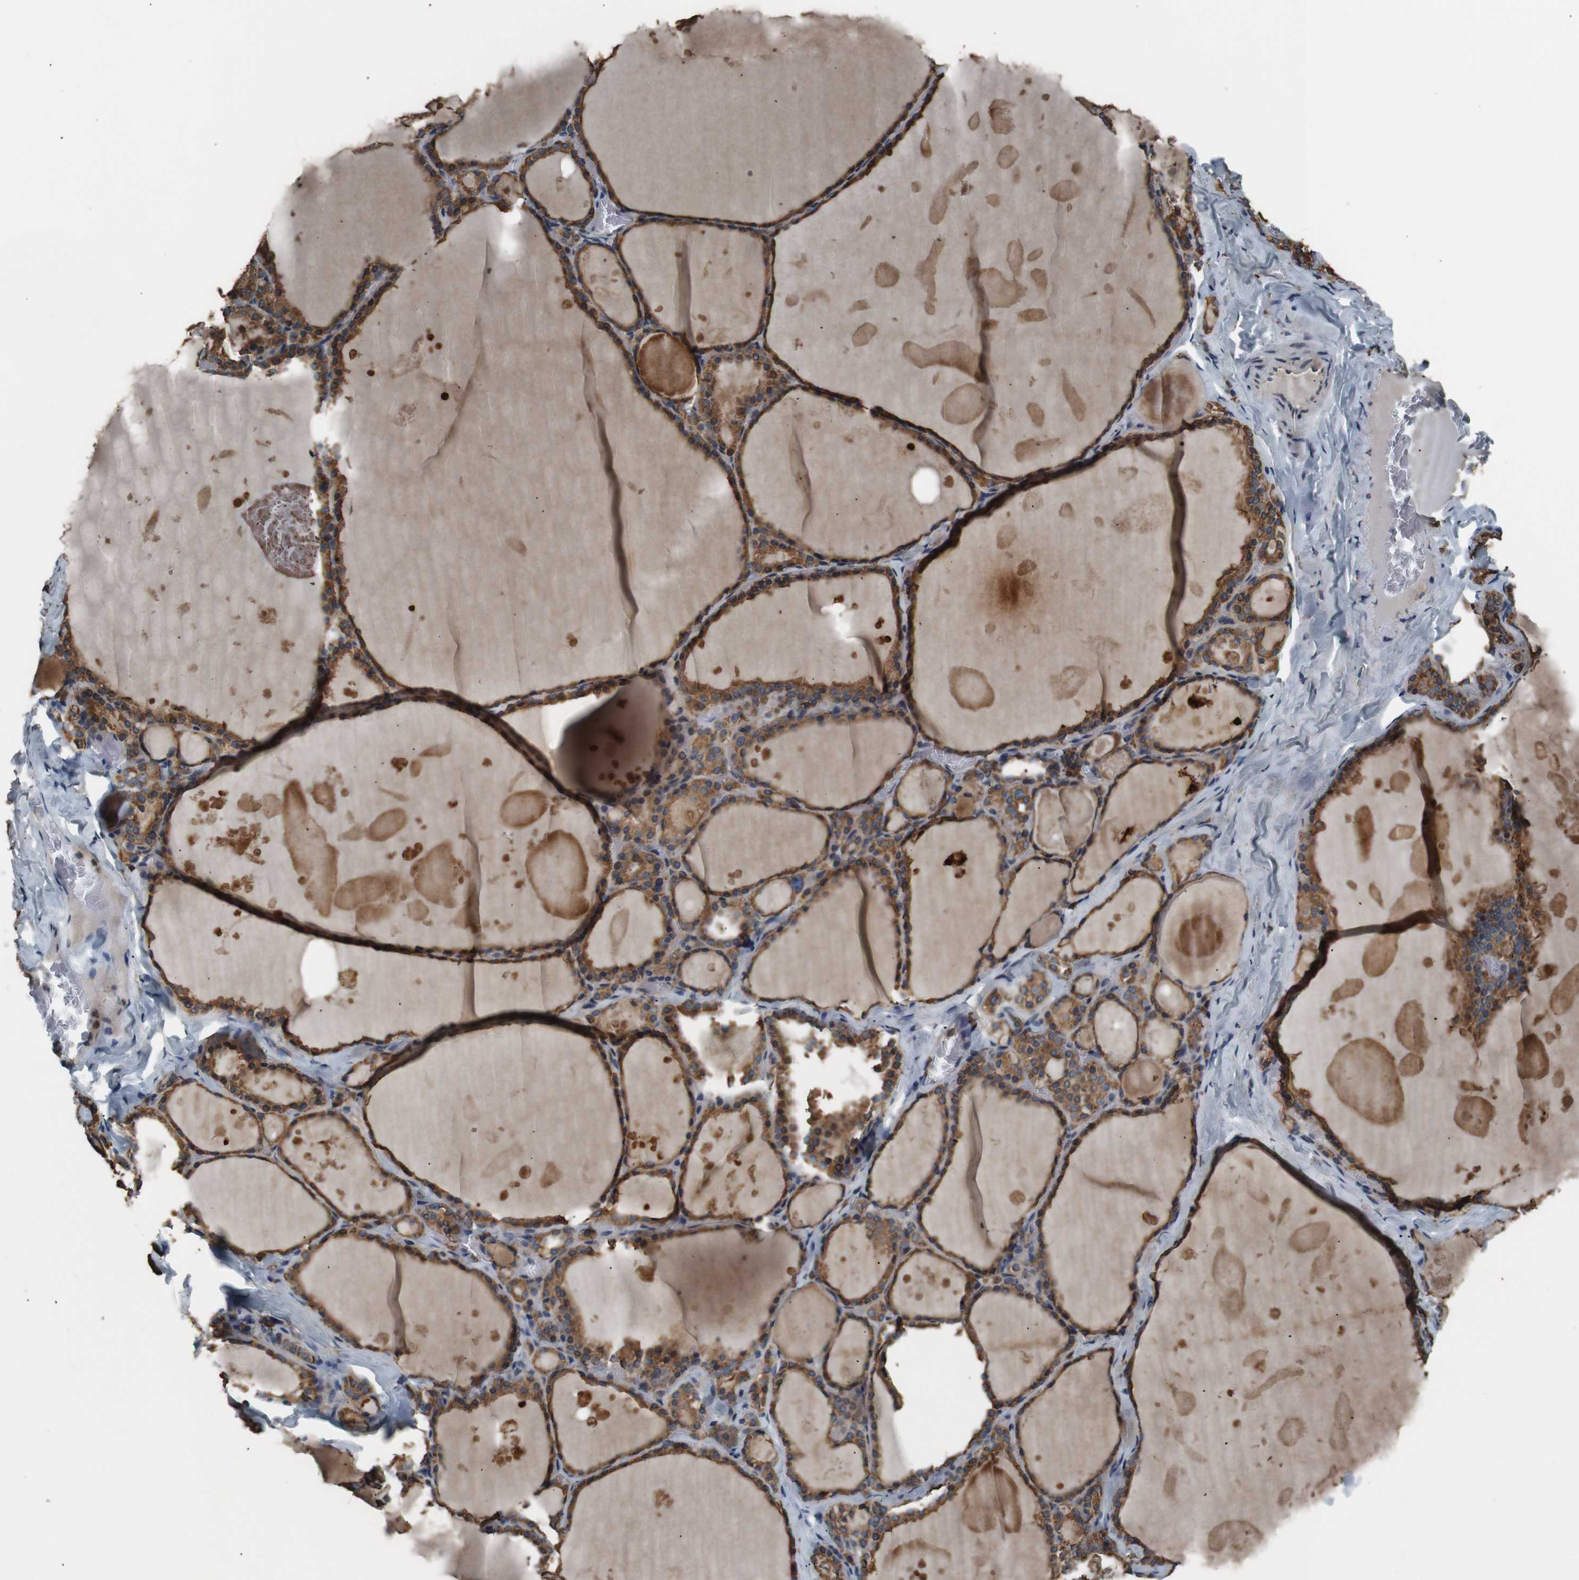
{"staining": {"intensity": "moderate", "quantity": ">75%", "location": "cytoplasmic/membranous"}, "tissue": "thyroid gland", "cell_type": "Glandular cells", "image_type": "normal", "snomed": [{"axis": "morphology", "description": "Normal tissue, NOS"}, {"axis": "topography", "description": "Thyroid gland"}], "caption": "A high-resolution photomicrograph shows IHC staining of benign thyroid gland, which exhibits moderate cytoplasmic/membranous positivity in approximately >75% of glandular cells. Nuclei are stained in blue.", "gene": "SIGMAR1", "patient": {"sex": "male", "age": 56}}